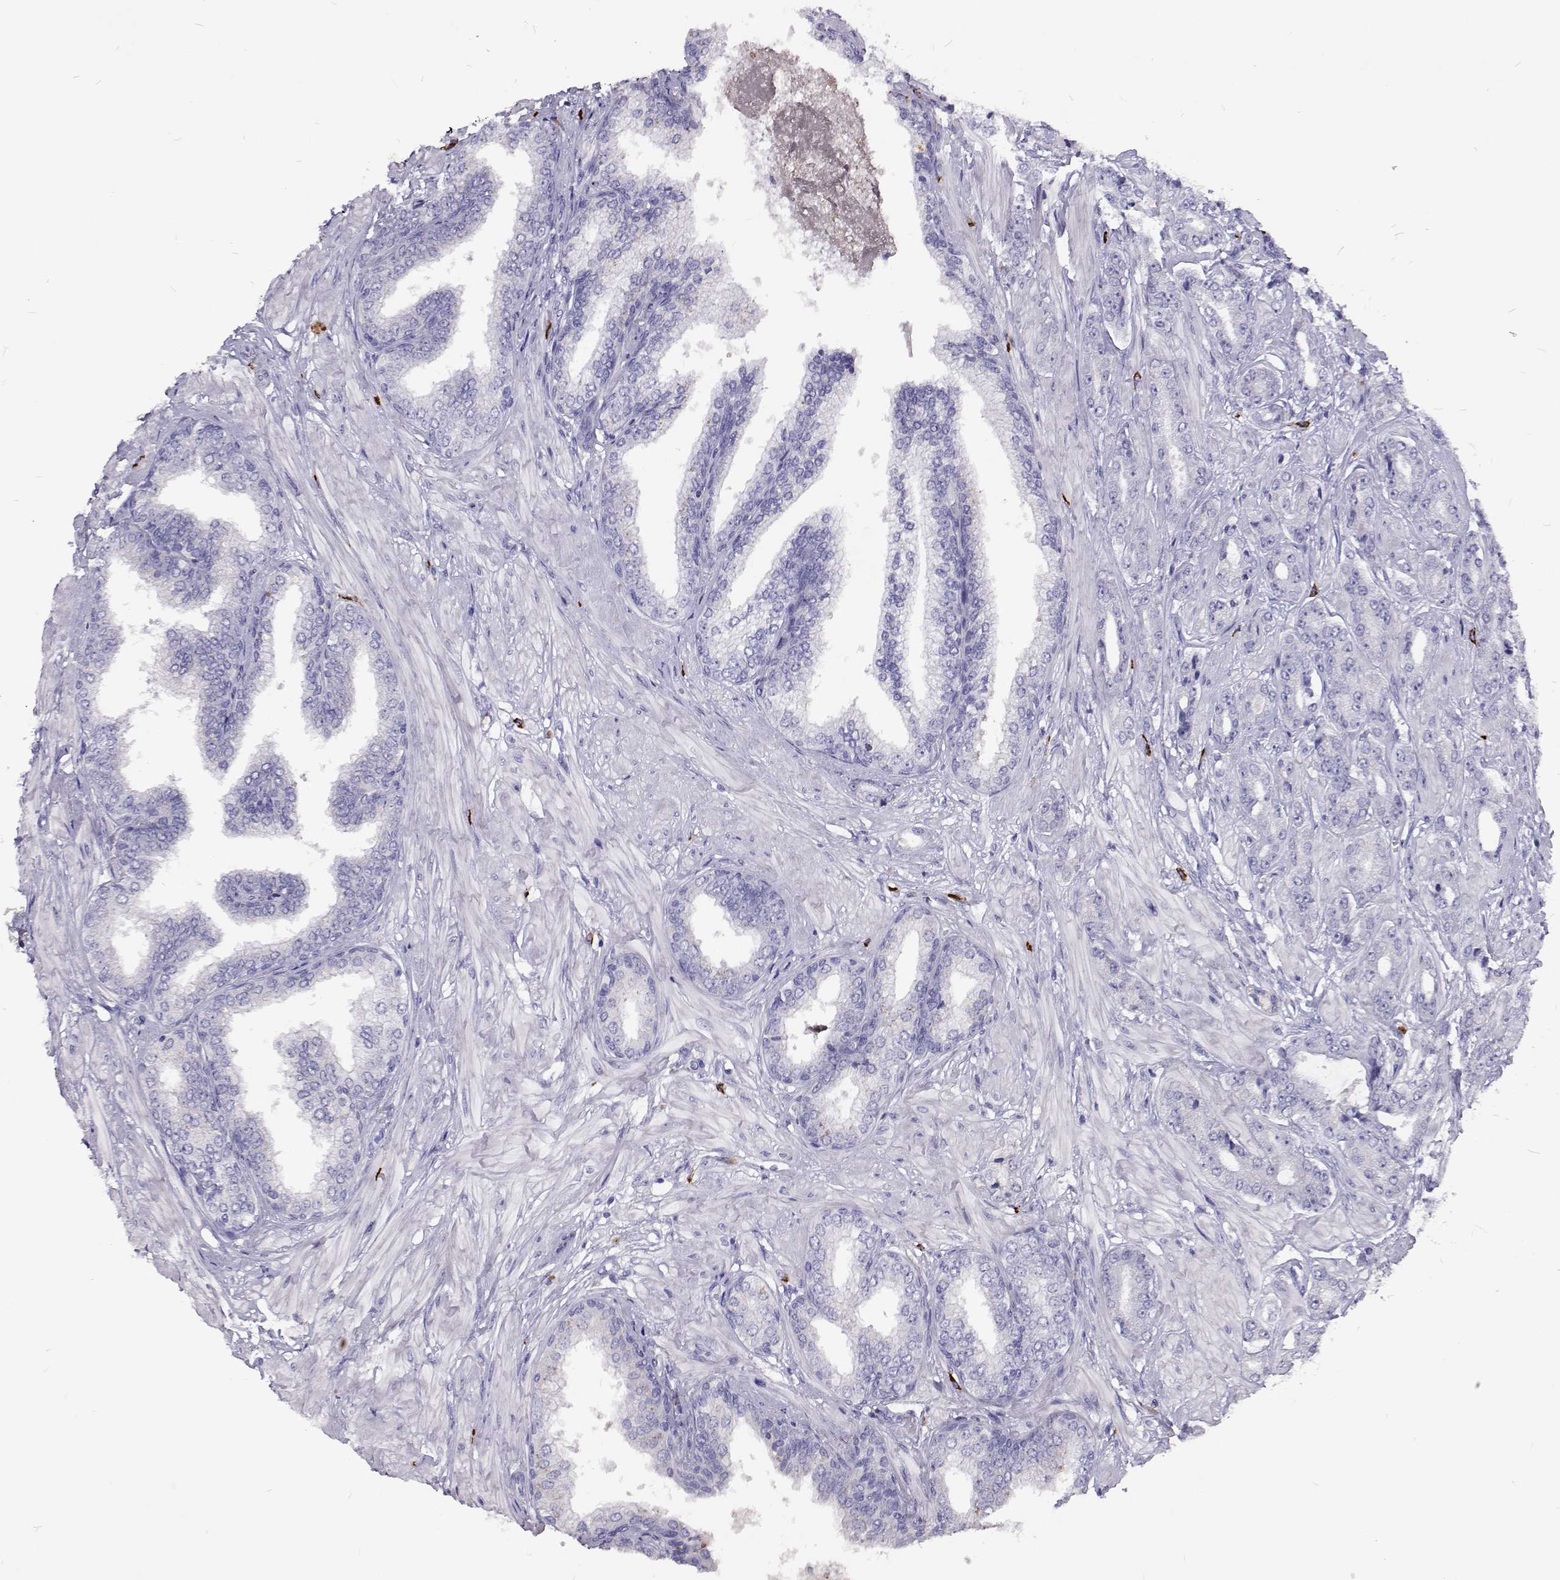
{"staining": {"intensity": "negative", "quantity": "none", "location": "none"}, "tissue": "prostate cancer", "cell_type": "Tumor cells", "image_type": "cancer", "snomed": [{"axis": "morphology", "description": "Adenocarcinoma, Low grade"}, {"axis": "topography", "description": "Prostate"}], "caption": "DAB (3,3'-diaminobenzidine) immunohistochemical staining of human prostate adenocarcinoma (low-grade) shows no significant staining in tumor cells.", "gene": "CFAP44", "patient": {"sex": "male", "age": 55}}